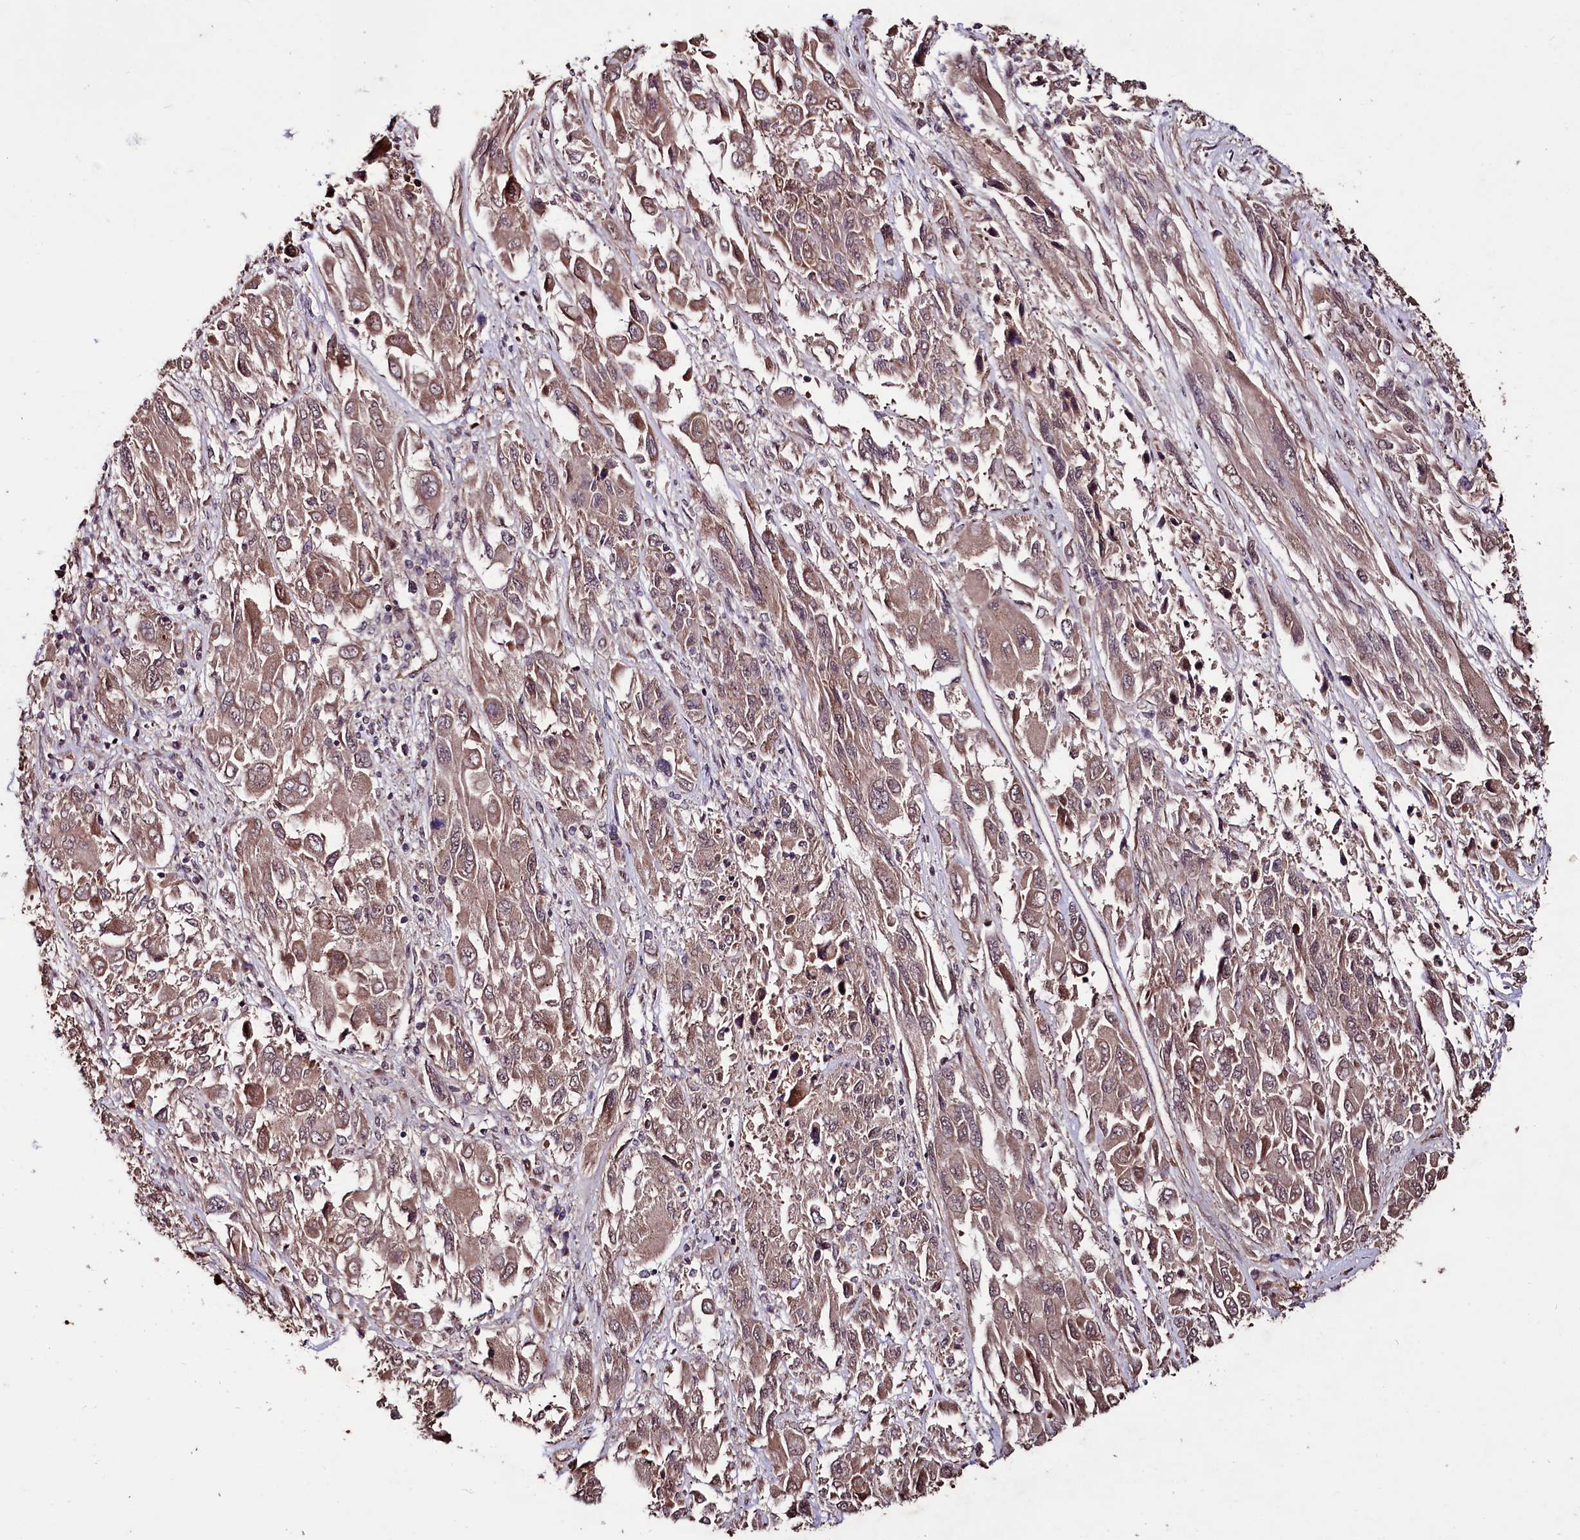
{"staining": {"intensity": "weak", "quantity": ">75%", "location": "cytoplasmic/membranous"}, "tissue": "melanoma", "cell_type": "Tumor cells", "image_type": "cancer", "snomed": [{"axis": "morphology", "description": "Malignant melanoma, NOS"}, {"axis": "topography", "description": "Skin"}], "caption": "A brown stain highlights weak cytoplasmic/membranous positivity of a protein in human melanoma tumor cells.", "gene": "KLRB1", "patient": {"sex": "female", "age": 91}}